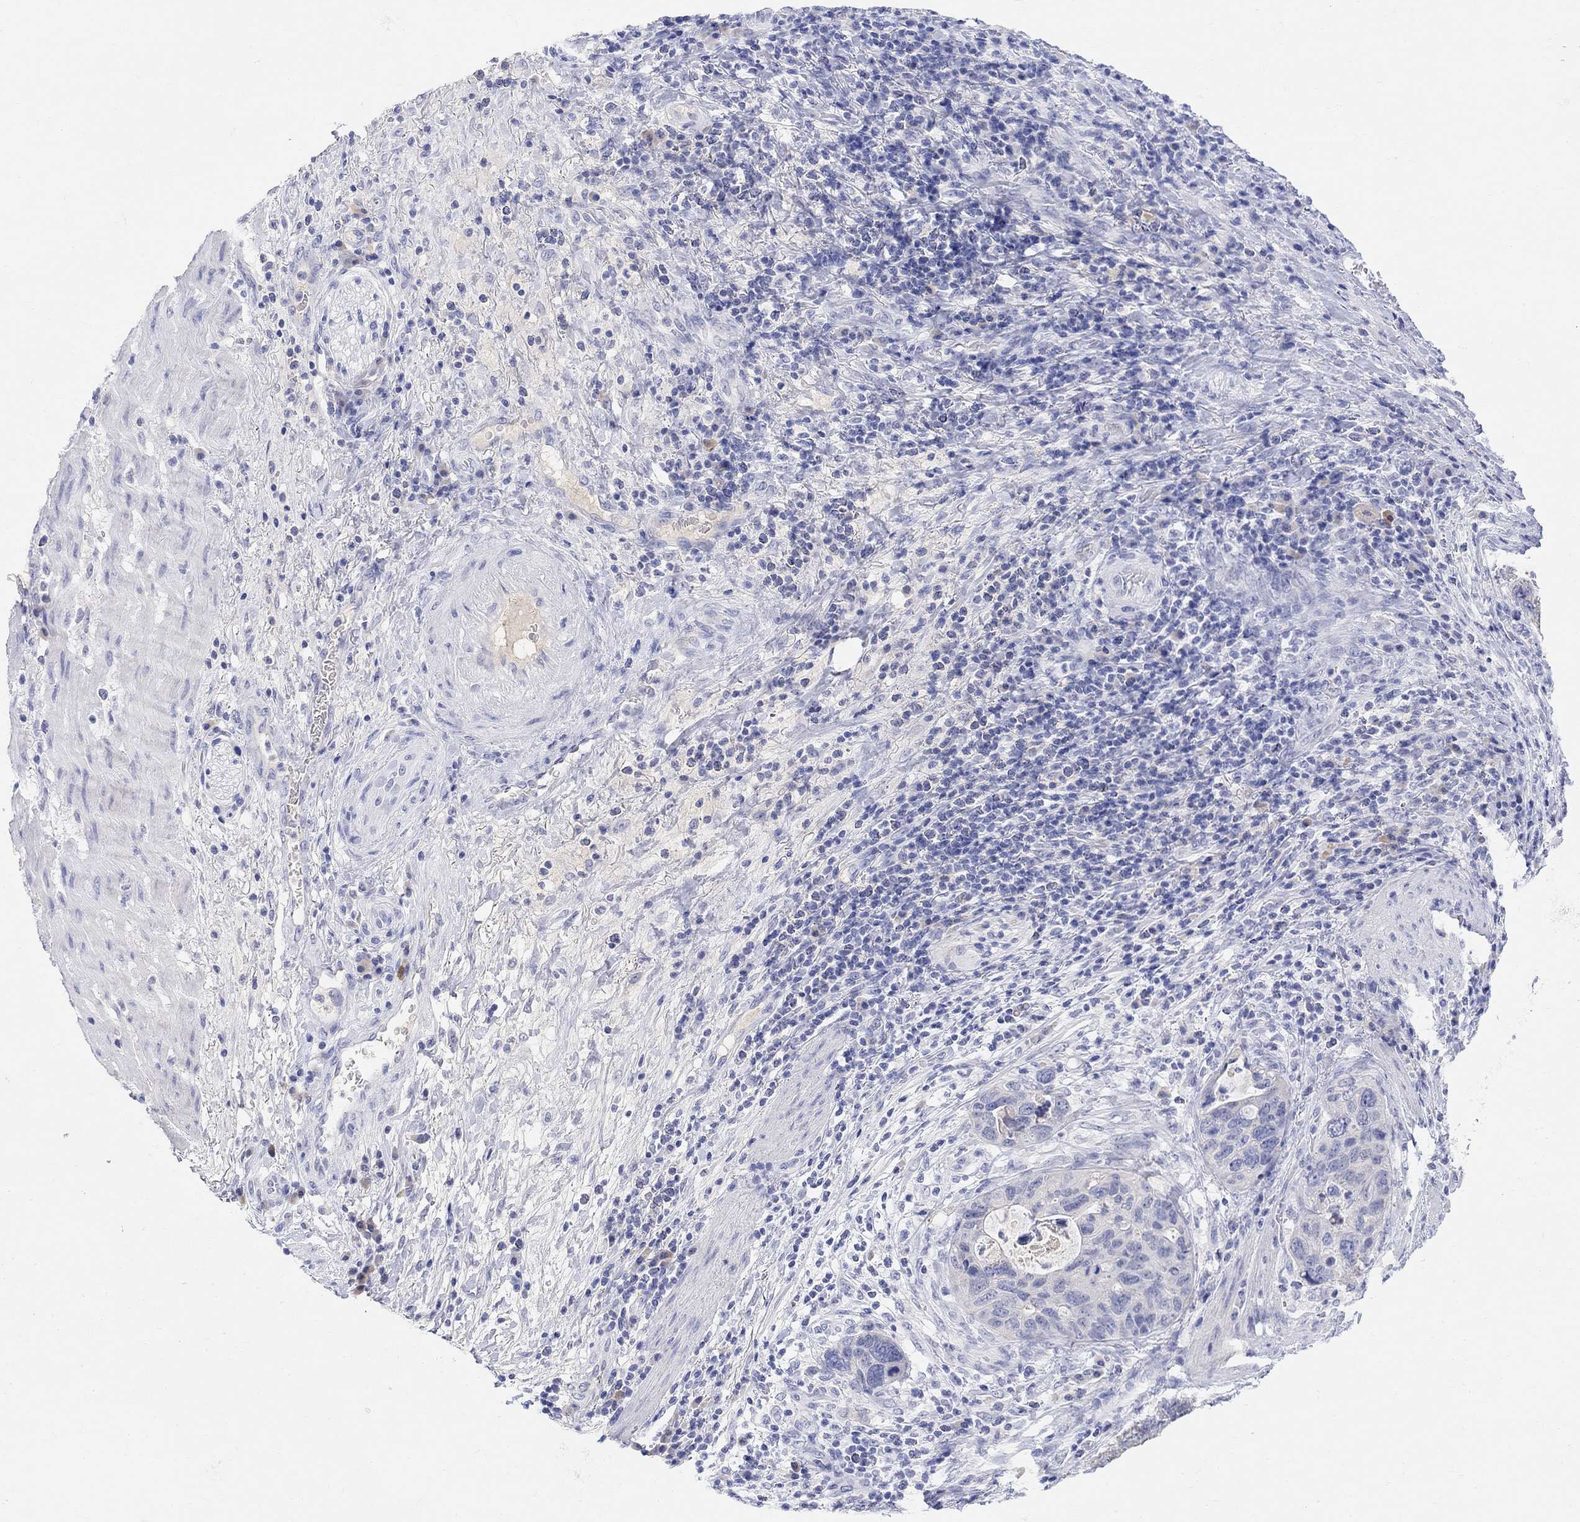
{"staining": {"intensity": "negative", "quantity": "none", "location": "none"}, "tissue": "stomach cancer", "cell_type": "Tumor cells", "image_type": "cancer", "snomed": [{"axis": "morphology", "description": "Adenocarcinoma, NOS"}, {"axis": "topography", "description": "Stomach"}], "caption": "Immunohistochemistry photomicrograph of human adenocarcinoma (stomach) stained for a protein (brown), which shows no positivity in tumor cells. (DAB (3,3'-diaminobenzidine) immunohistochemistry (IHC) visualized using brightfield microscopy, high magnification).", "gene": "TYR", "patient": {"sex": "male", "age": 54}}